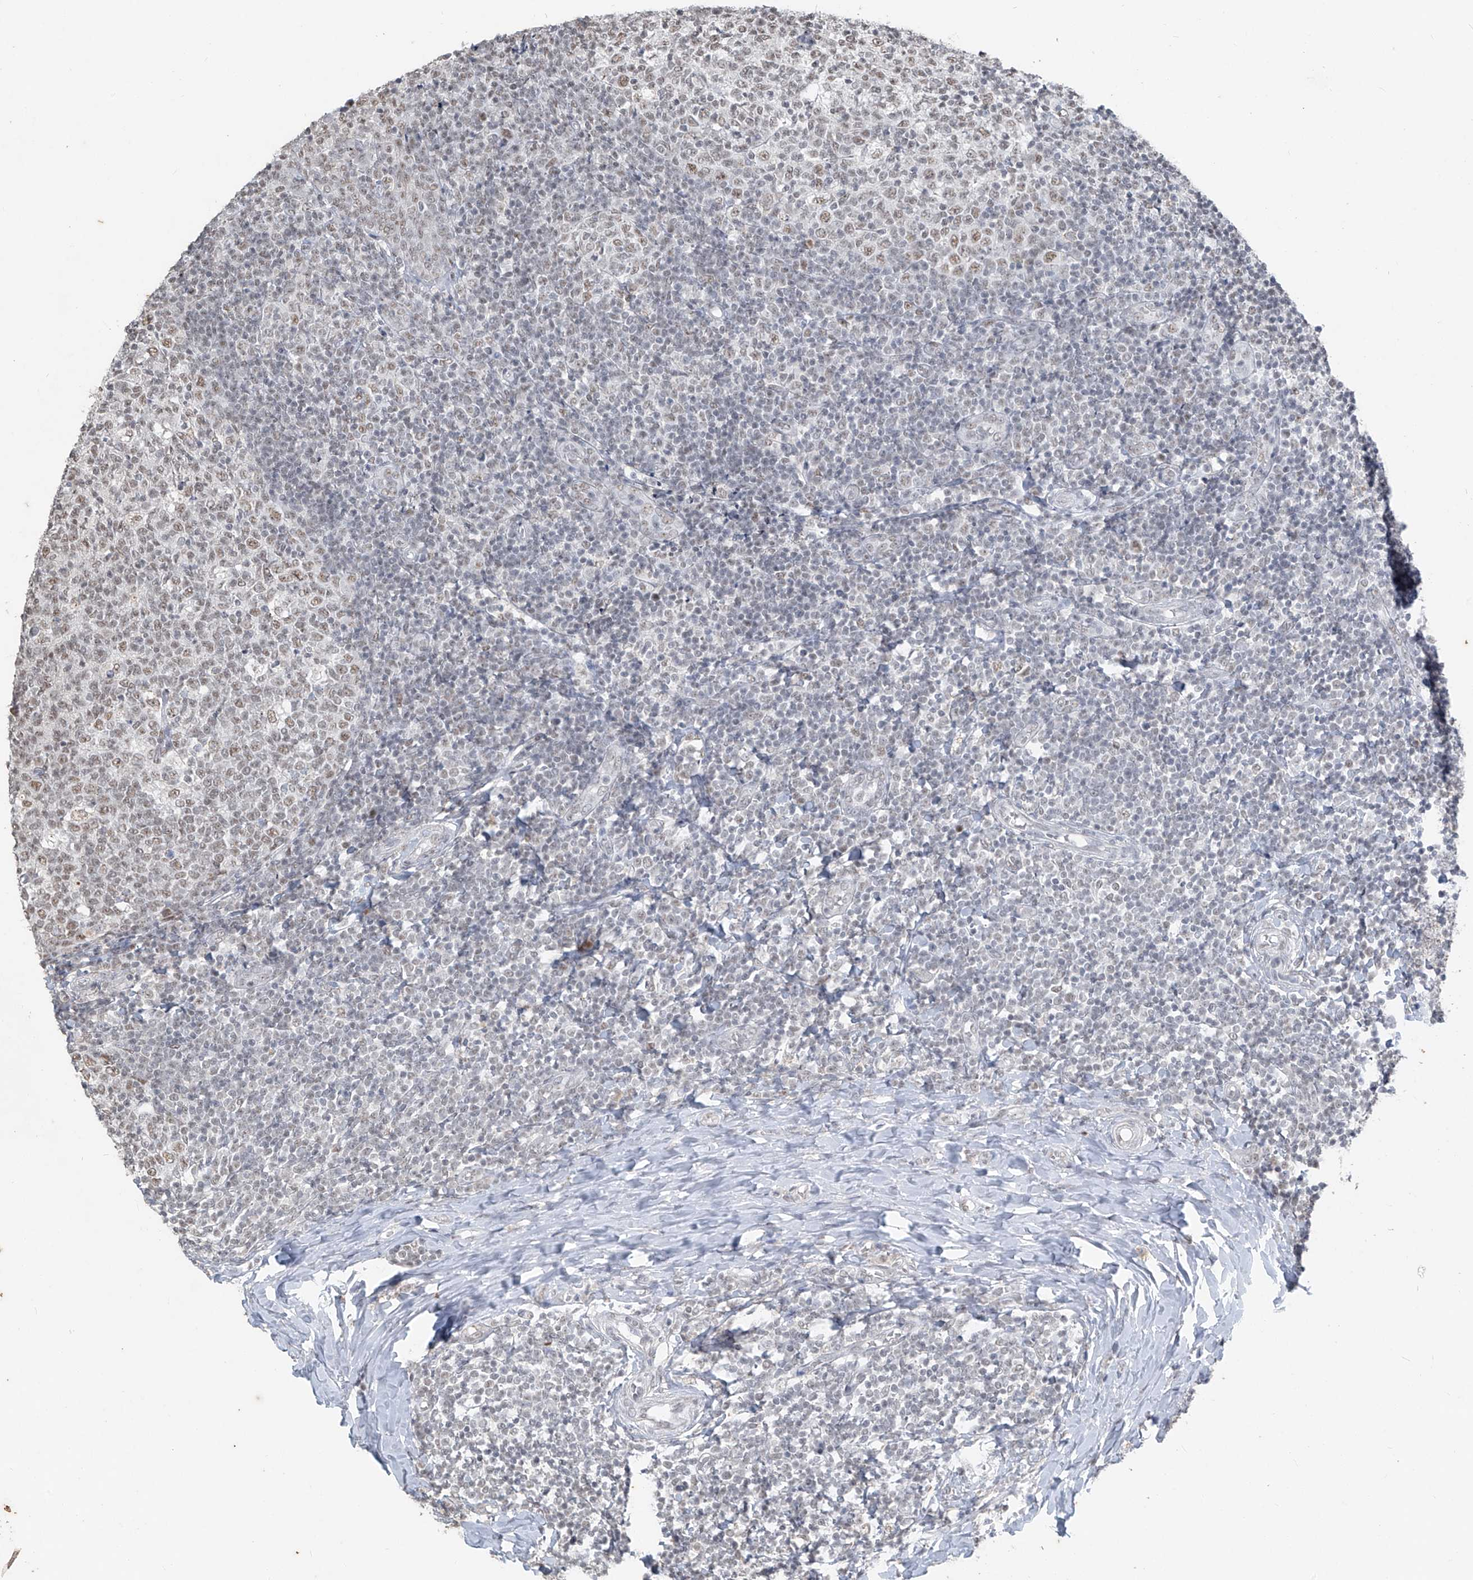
{"staining": {"intensity": "weak", "quantity": ">75%", "location": "nuclear"}, "tissue": "tonsil", "cell_type": "Germinal center cells", "image_type": "normal", "snomed": [{"axis": "morphology", "description": "Normal tissue, NOS"}, {"axis": "topography", "description": "Tonsil"}], "caption": "Weak nuclear staining for a protein is present in approximately >75% of germinal center cells of normal tonsil using immunohistochemistry.", "gene": "TFEC", "patient": {"sex": "female", "age": 19}}